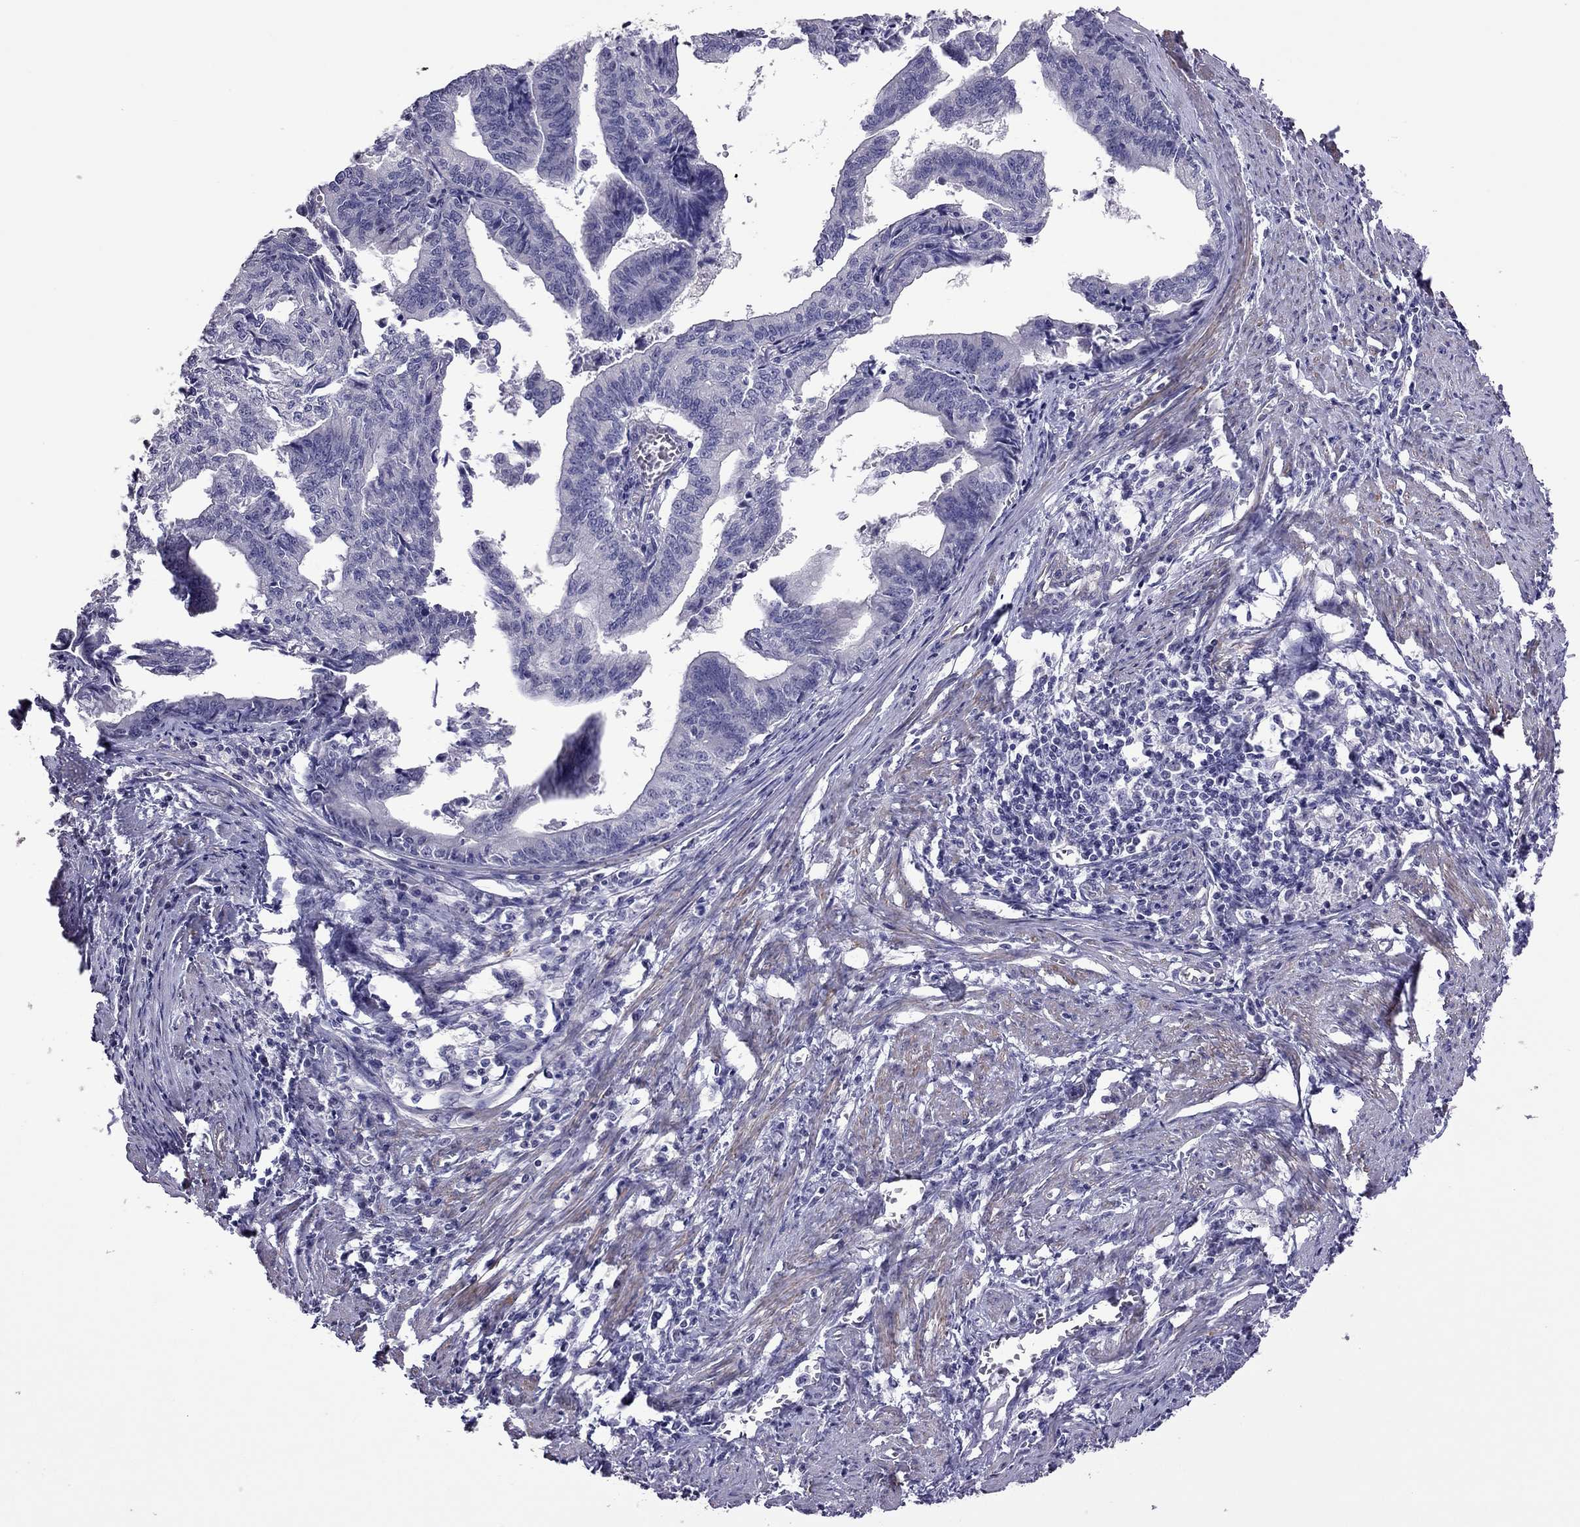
{"staining": {"intensity": "negative", "quantity": "none", "location": "none"}, "tissue": "endometrial cancer", "cell_type": "Tumor cells", "image_type": "cancer", "snomed": [{"axis": "morphology", "description": "Adenocarcinoma, NOS"}, {"axis": "topography", "description": "Endometrium"}], "caption": "This is an immunohistochemistry (IHC) image of human endometrial adenocarcinoma. There is no staining in tumor cells.", "gene": "SLC16A8", "patient": {"sex": "female", "age": 65}}